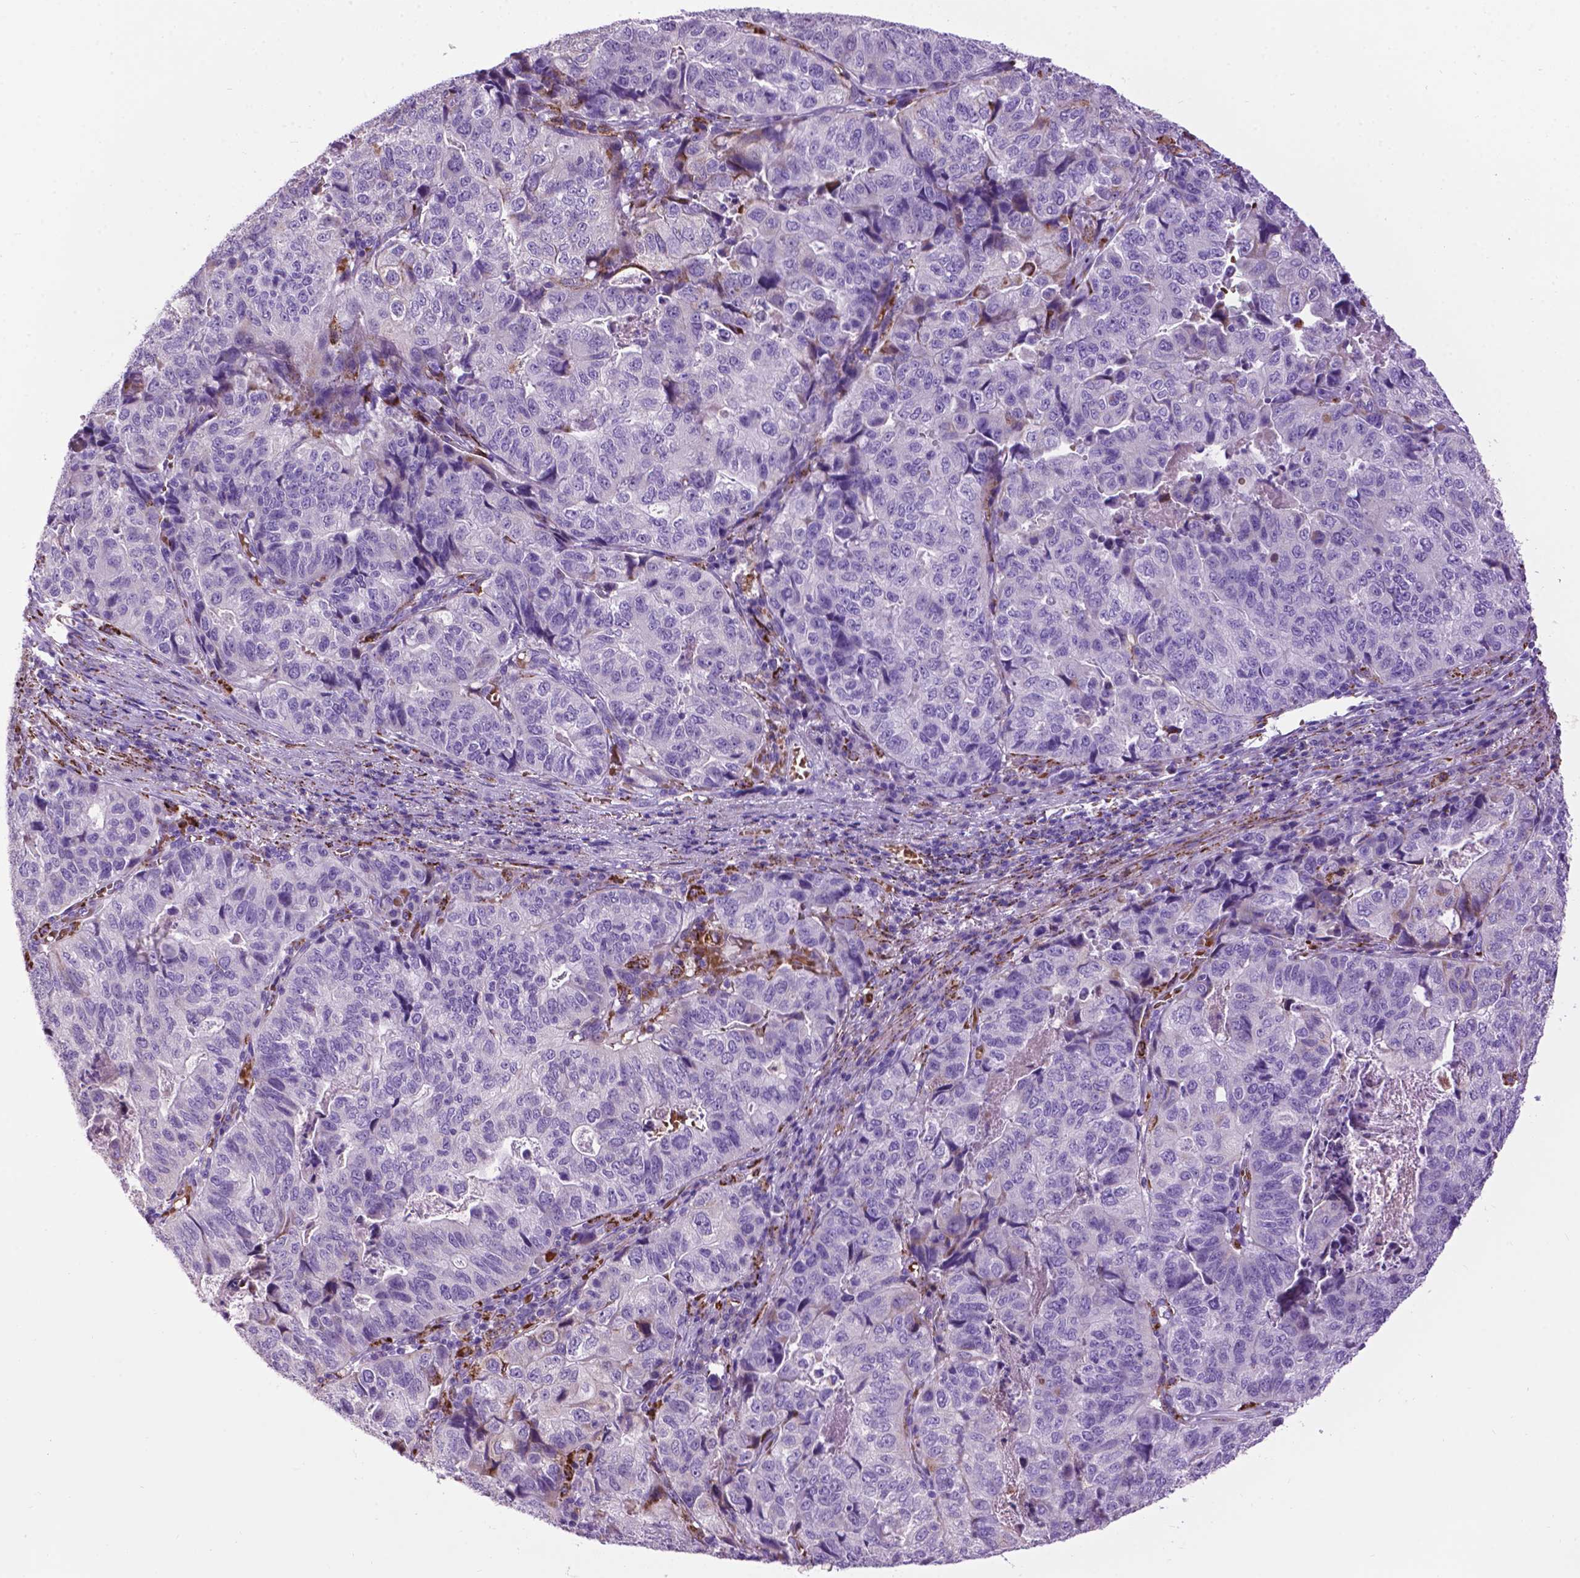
{"staining": {"intensity": "negative", "quantity": "none", "location": "none"}, "tissue": "stomach cancer", "cell_type": "Tumor cells", "image_type": "cancer", "snomed": [{"axis": "morphology", "description": "Adenocarcinoma, NOS"}, {"axis": "topography", "description": "Stomach, upper"}], "caption": "Stomach cancer (adenocarcinoma) was stained to show a protein in brown. There is no significant positivity in tumor cells.", "gene": "TMEM132E", "patient": {"sex": "female", "age": 67}}